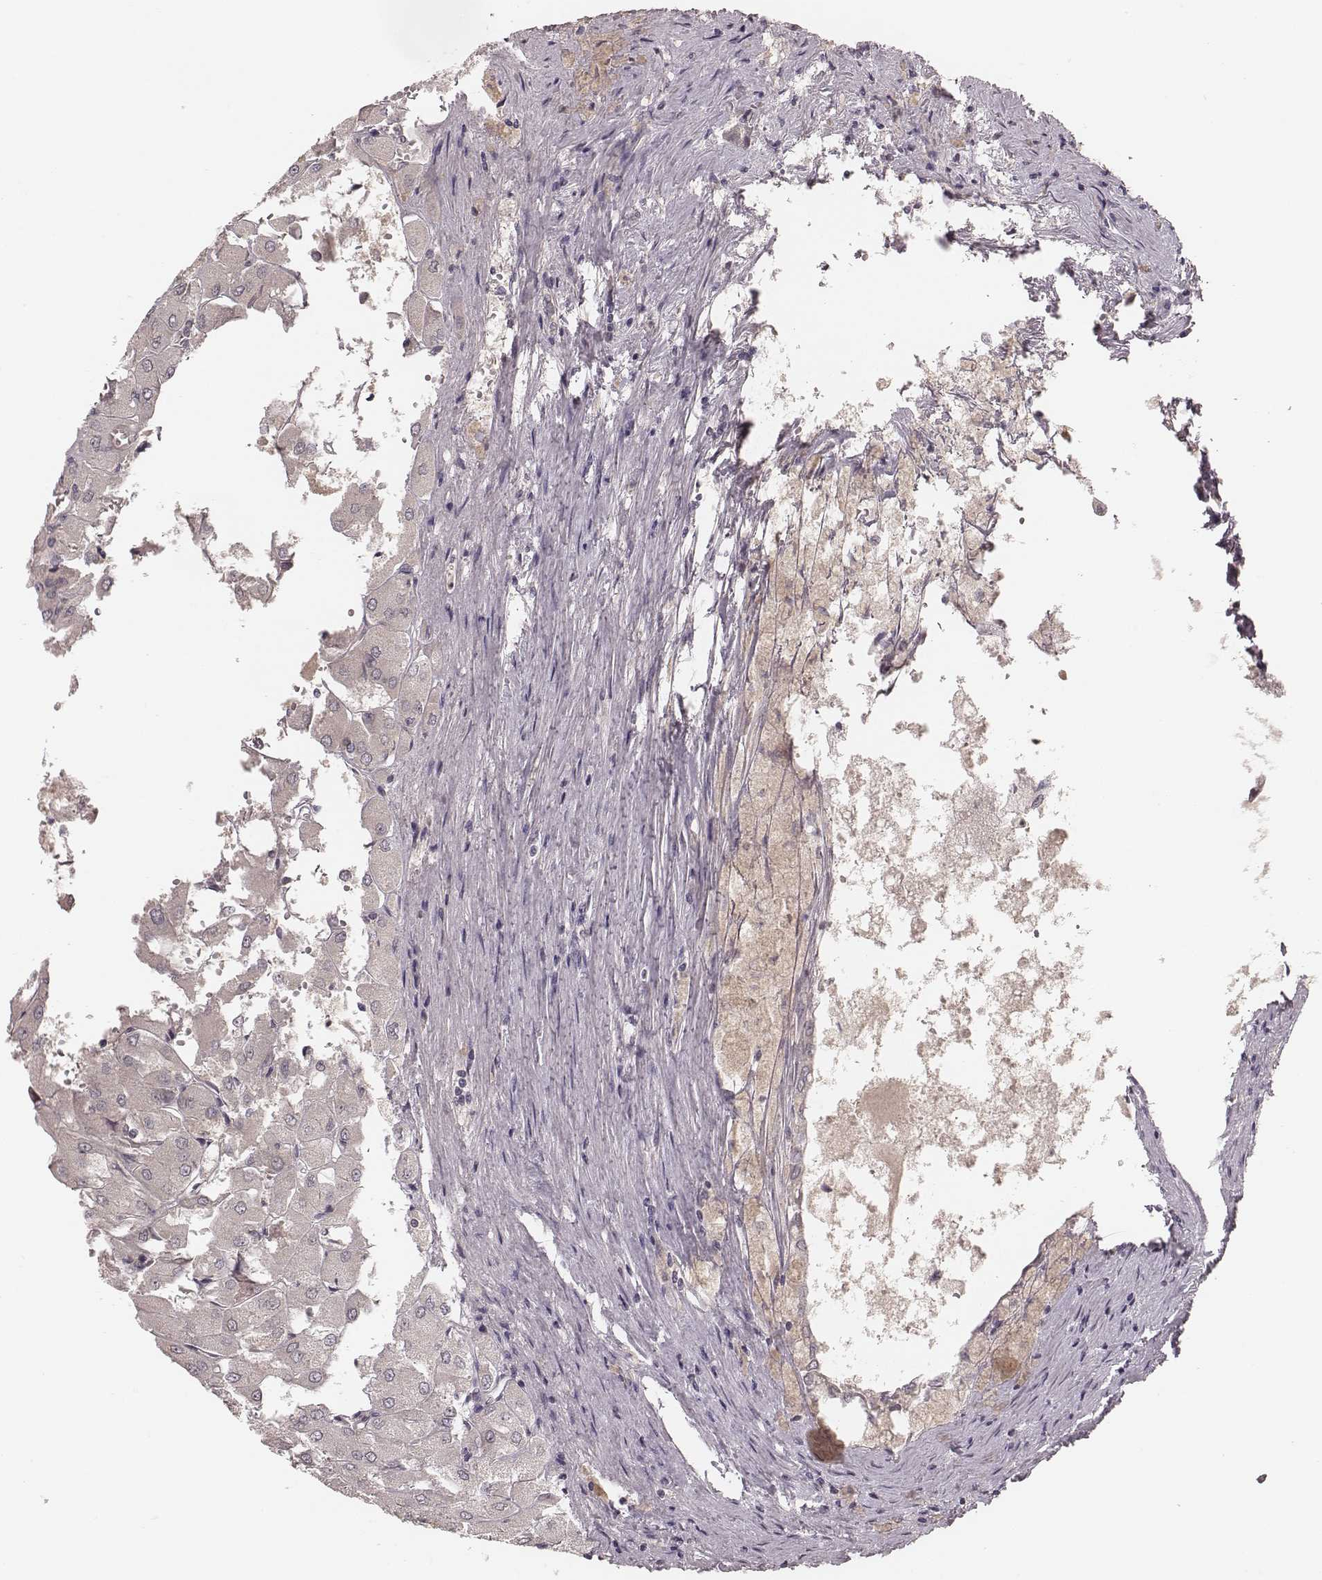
{"staining": {"intensity": "negative", "quantity": "none", "location": "none"}, "tissue": "renal cancer", "cell_type": "Tumor cells", "image_type": "cancer", "snomed": [{"axis": "morphology", "description": "Adenocarcinoma, NOS"}, {"axis": "topography", "description": "Kidney"}], "caption": "Immunohistochemistry image of human renal cancer stained for a protein (brown), which reveals no expression in tumor cells.", "gene": "LY6K", "patient": {"sex": "male", "age": 72}}